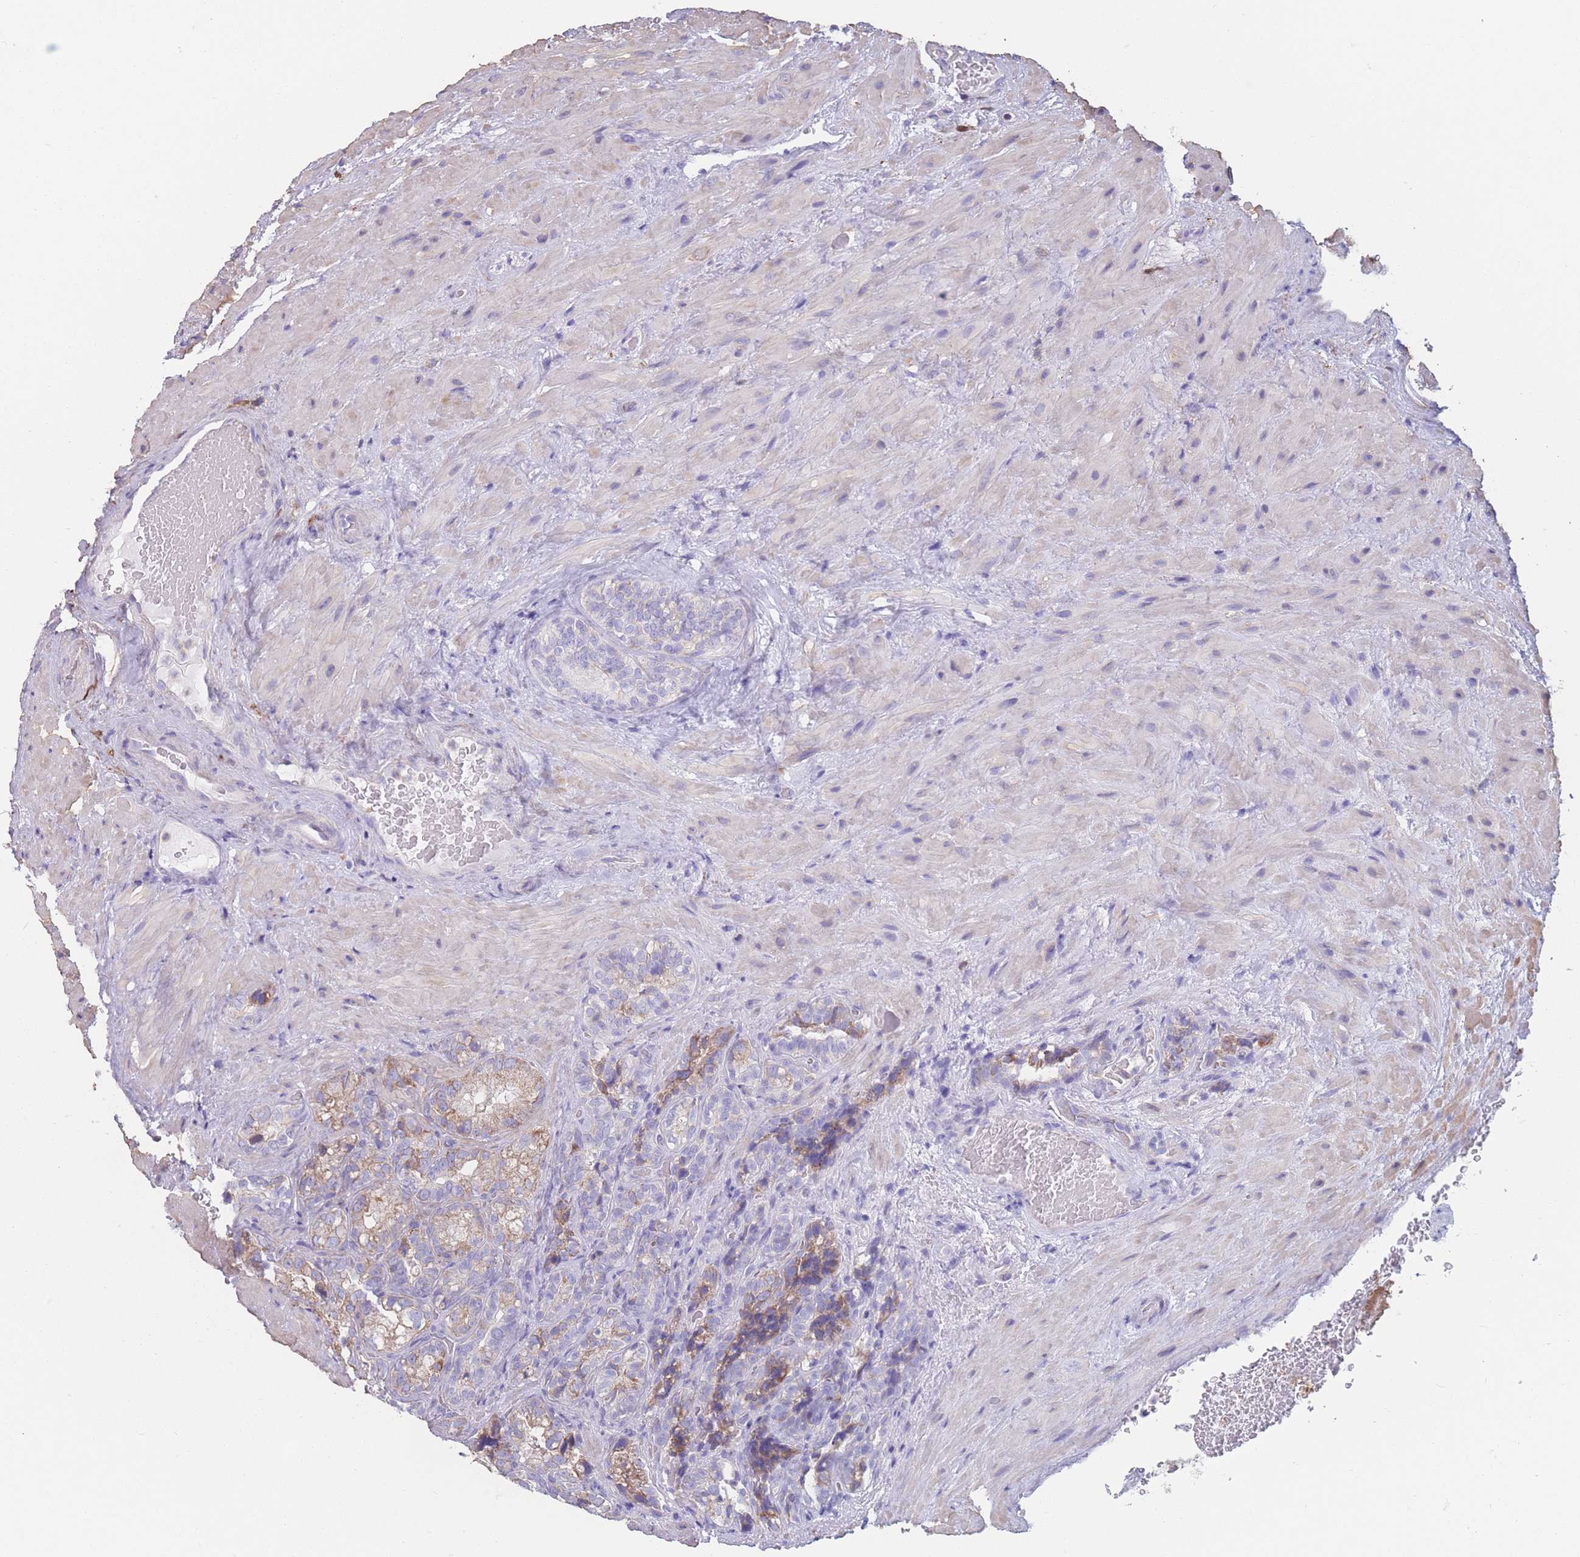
{"staining": {"intensity": "moderate", "quantity": "25%-75%", "location": "cytoplasmic/membranous"}, "tissue": "seminal vesicle", "cell_type": "Glandular cells", "image_type": "normal", "snomed": [{"axis": "morphology", "description": "Normal tissue, NOS"}, {"axis": "topography", "description": "Seminal veicle"}, {"axis": "topography", "description": "Peripheral nerve tissue"}], "caption": "This is a histology image of immunohistochemistry (IHC) staining of benign seminal vesicle, which shows moderate staining in the cytoplasmic/membranous of glandular cells.", "gene": "ADH1A", "patient": {"sex": "male", "age": 67}}